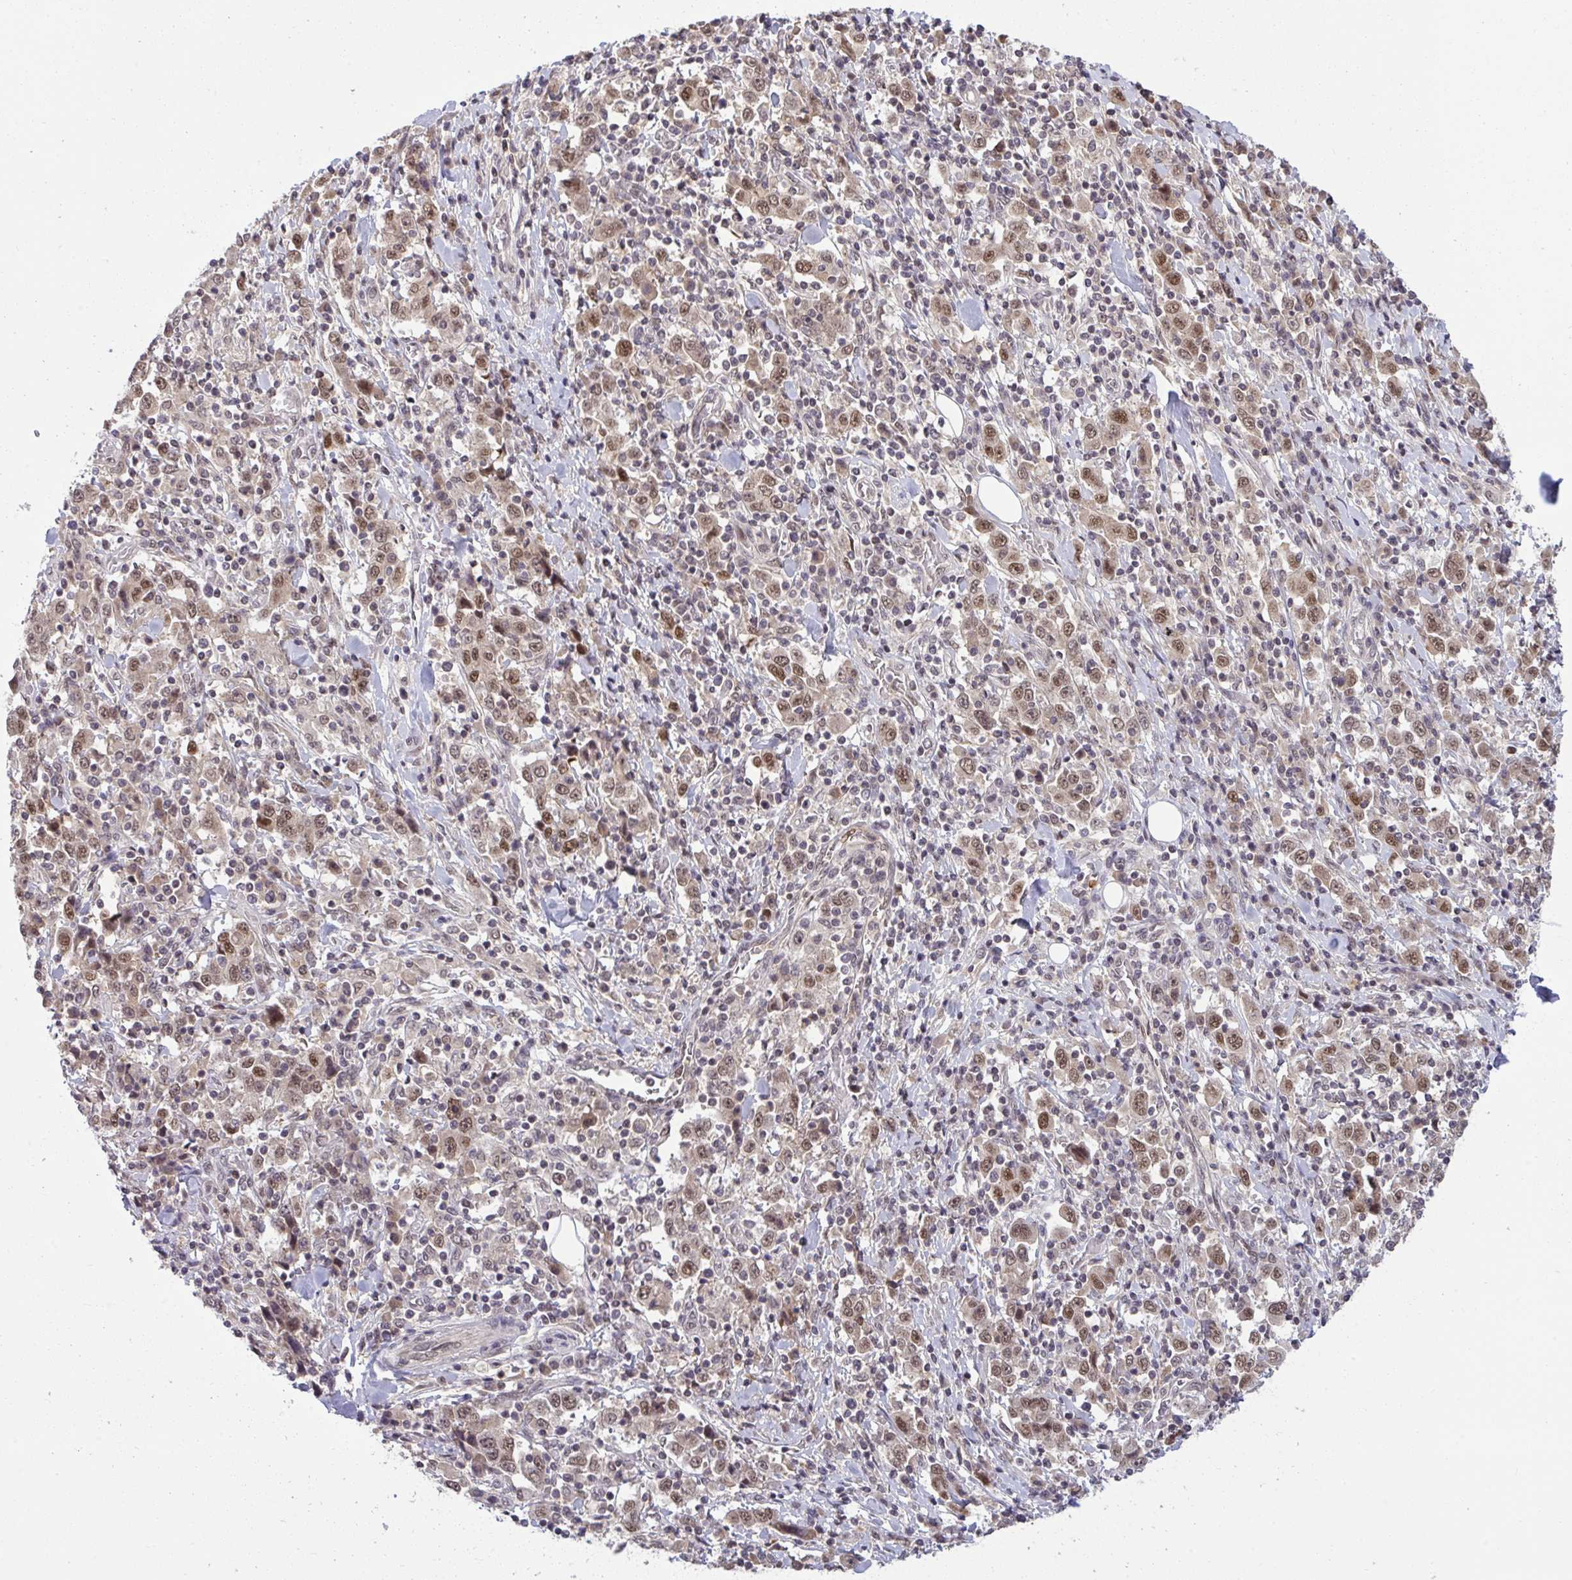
{"staining": {"intensity": "moderate", "quantity": ">75%", "location": "nuclear"}, "tissue": "stomach cancer", "cell_type": "Tumor cells", "image_type": "cancer", "snomed": [{"axis": "morphology", "description": "Normal tissue, NOS"}, {"axis": "morphology", "description": "Adenocarcinoma, NOS"}, {"axis": "topography", "description": "Stomach, upper"}, {"axis": "topography", "description": "Stomach"}], "caption": "Protein expression analysis of human stomach cancer reveals moderate nuclear staining in about >75% of tumor cells.", "gene": "KLF2", "patient": {"sex": "male", "age": 59}}